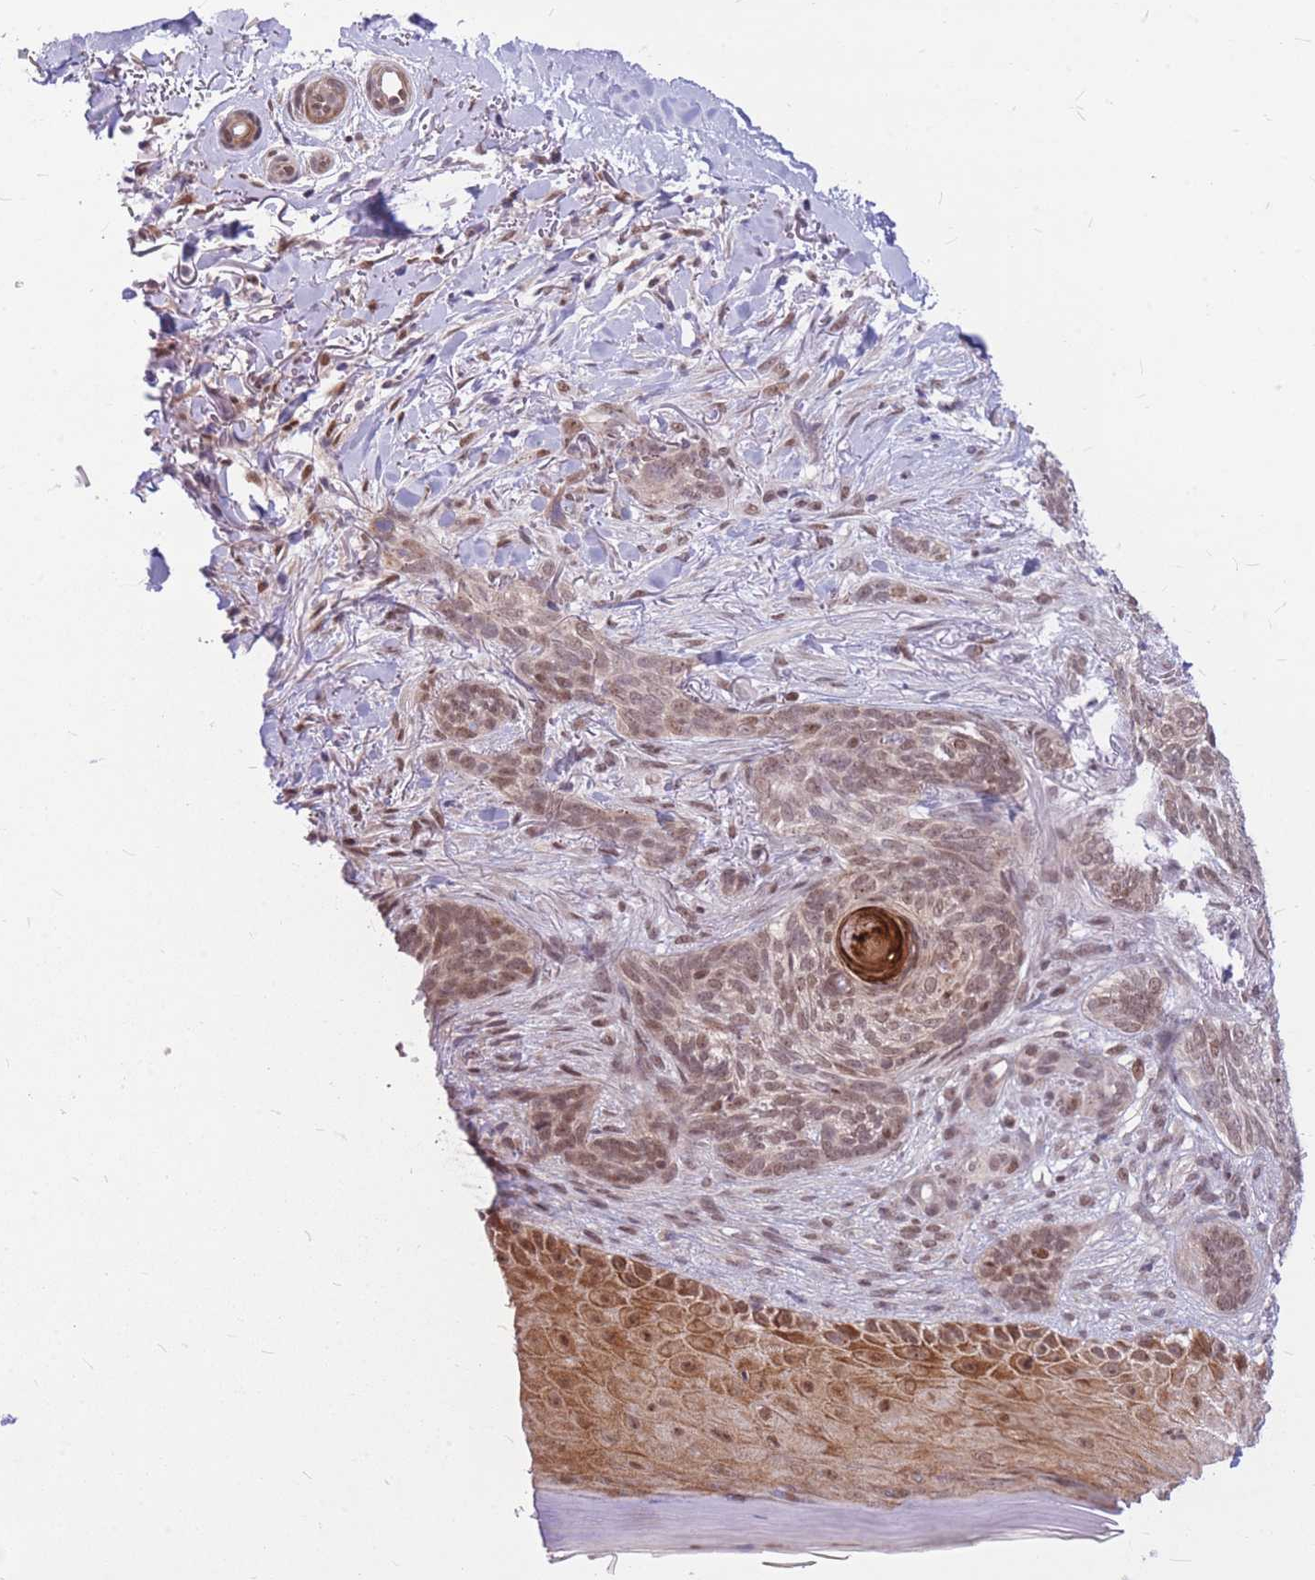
{"staining": {"intensity": "moderate", "quantity": ">75%", "location": "nuclear"}, "tissue": "skin cancer", "cell_type": "Tumor cells", "image_type": "cancer", "snomed": [{"axis": "morphology", "description": "Normal tissue, NOS"}, {"axis": "morphology", "description": "Basal cell carcinoma"}, {"axis": "topography", "description": "Skin"}], "caption": "Immunohistochemical staining of human skin cancer (basal cell carcinoma) exhibits moderate nuclear protein staining in about >75% of tumor cells.", "gene": "ERCC2", "patient": {"sex": "female", "age": 67}}